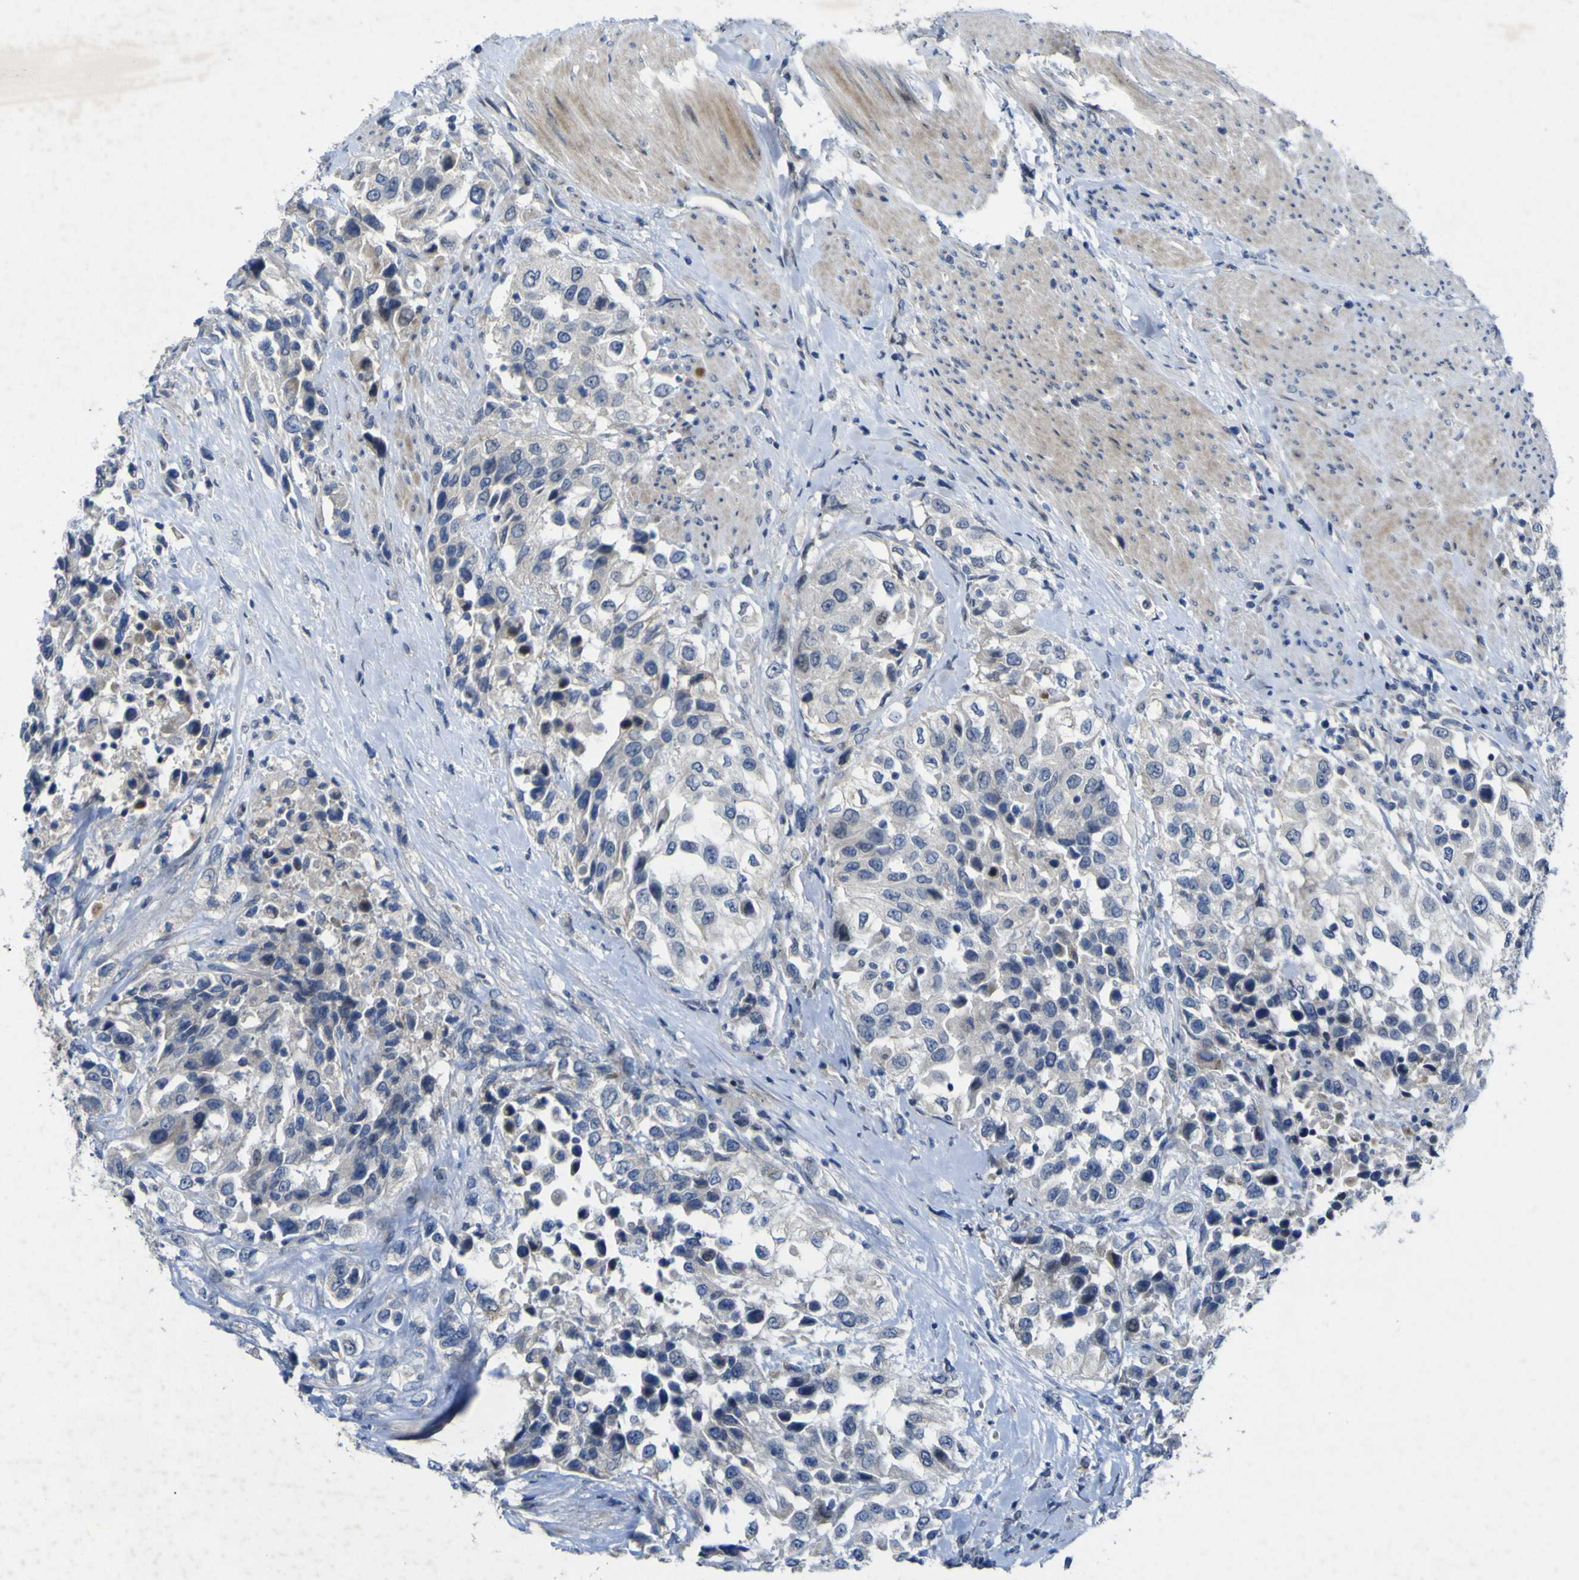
{"staining": {"intensity": "negative", "quantity": "none", "location": "none"}, "tissue": "urothelial cancer", "cell_type": "Tumor cells", "image_type": "cancer", "snomed": [{"axis": "morphology", "description": "Urothelial carcinoma, High grade"}, {"axis": "topography", "description": "Urinary bladder"}], "caption": "This micrograph is of high-grade urothelial carcinoma stained with IHC to label a protein in brown with the nuclei are counter-stained blue. There is no expression in tumor cells.", "gene": "NAV1", "patient": {"sex": "female", "age": 80}}